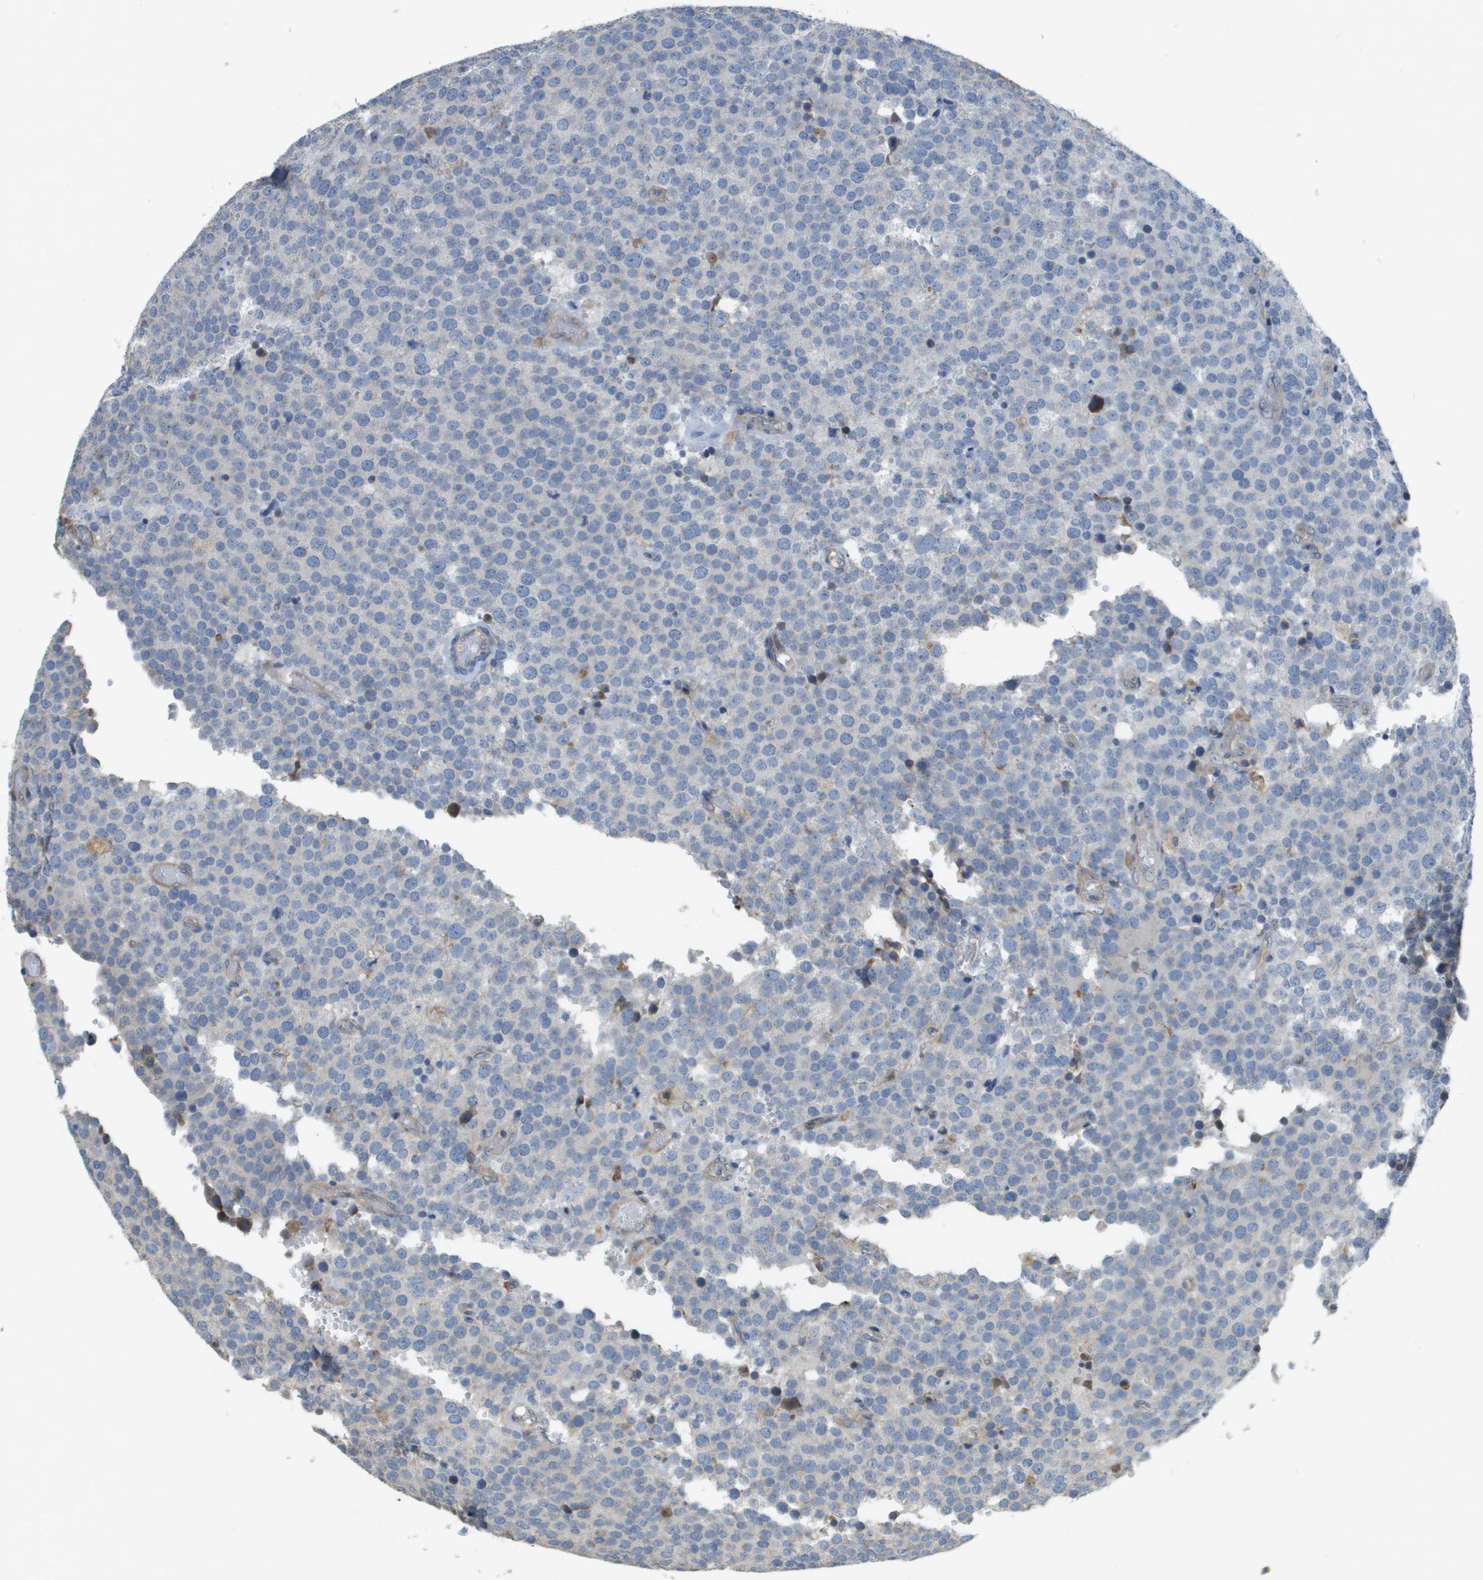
{"staining": {"intensity": "weak", "quantity": "<25%", "location": "cytoplasmic/membranous"}, "tissue": "testis cancer", "cell_type": "Tumor cells", "image_type": "cancer", "snomed": [{"axis": "morphology", "description": "Normal tissue, NOS"}, {"axis": "morphology", "description": "Seminoma, NOS"}, {"axis": "topography", "description": "Testis"}], "caption": "There is no significant positivity in tumor cells of testis cancer.", "gene": "CASP10", "patient": {"sex": "male", "age": 71}}